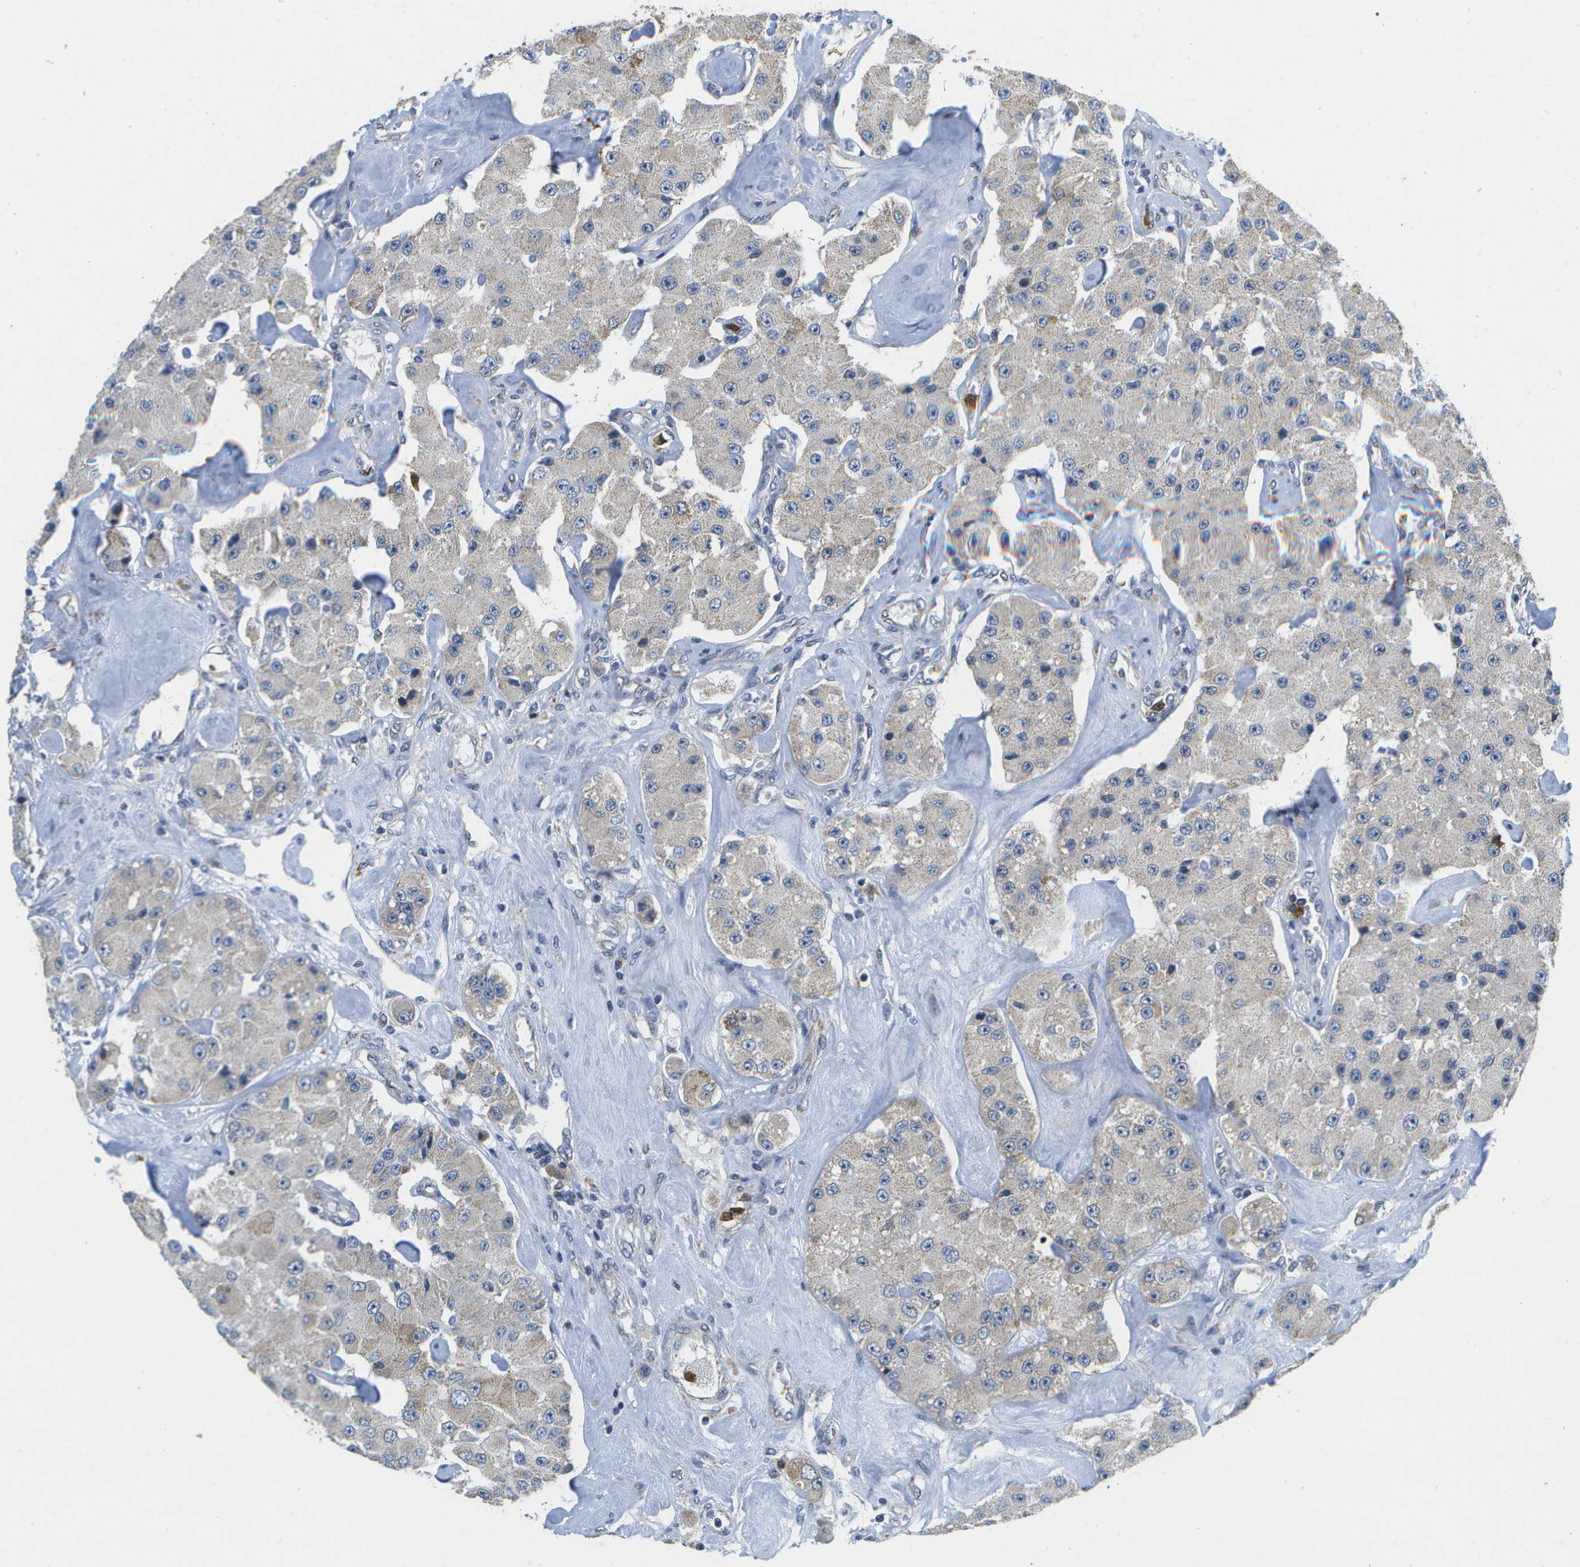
{"staining": {"intensity": "moderate", "quantity": "<25%", "location": "cytoplasmic/membranous"}, "tissue": "carcinoid", "cell_type": "Tumor cells", "image_type": "cancer", "snomed": [{"axis": "morphology", "description": "Carcinoid, malignant, NOS"}, {"axis": "topography", "description": "Pancreas"}], "caption": "This is a histology image of IHC staining of carcinoid, which shows moderate positivity in the cytoplasmic/membranous of tumor cells.", "gene": "GALNT15", "patient": {"sex": "male", "age": 41}}